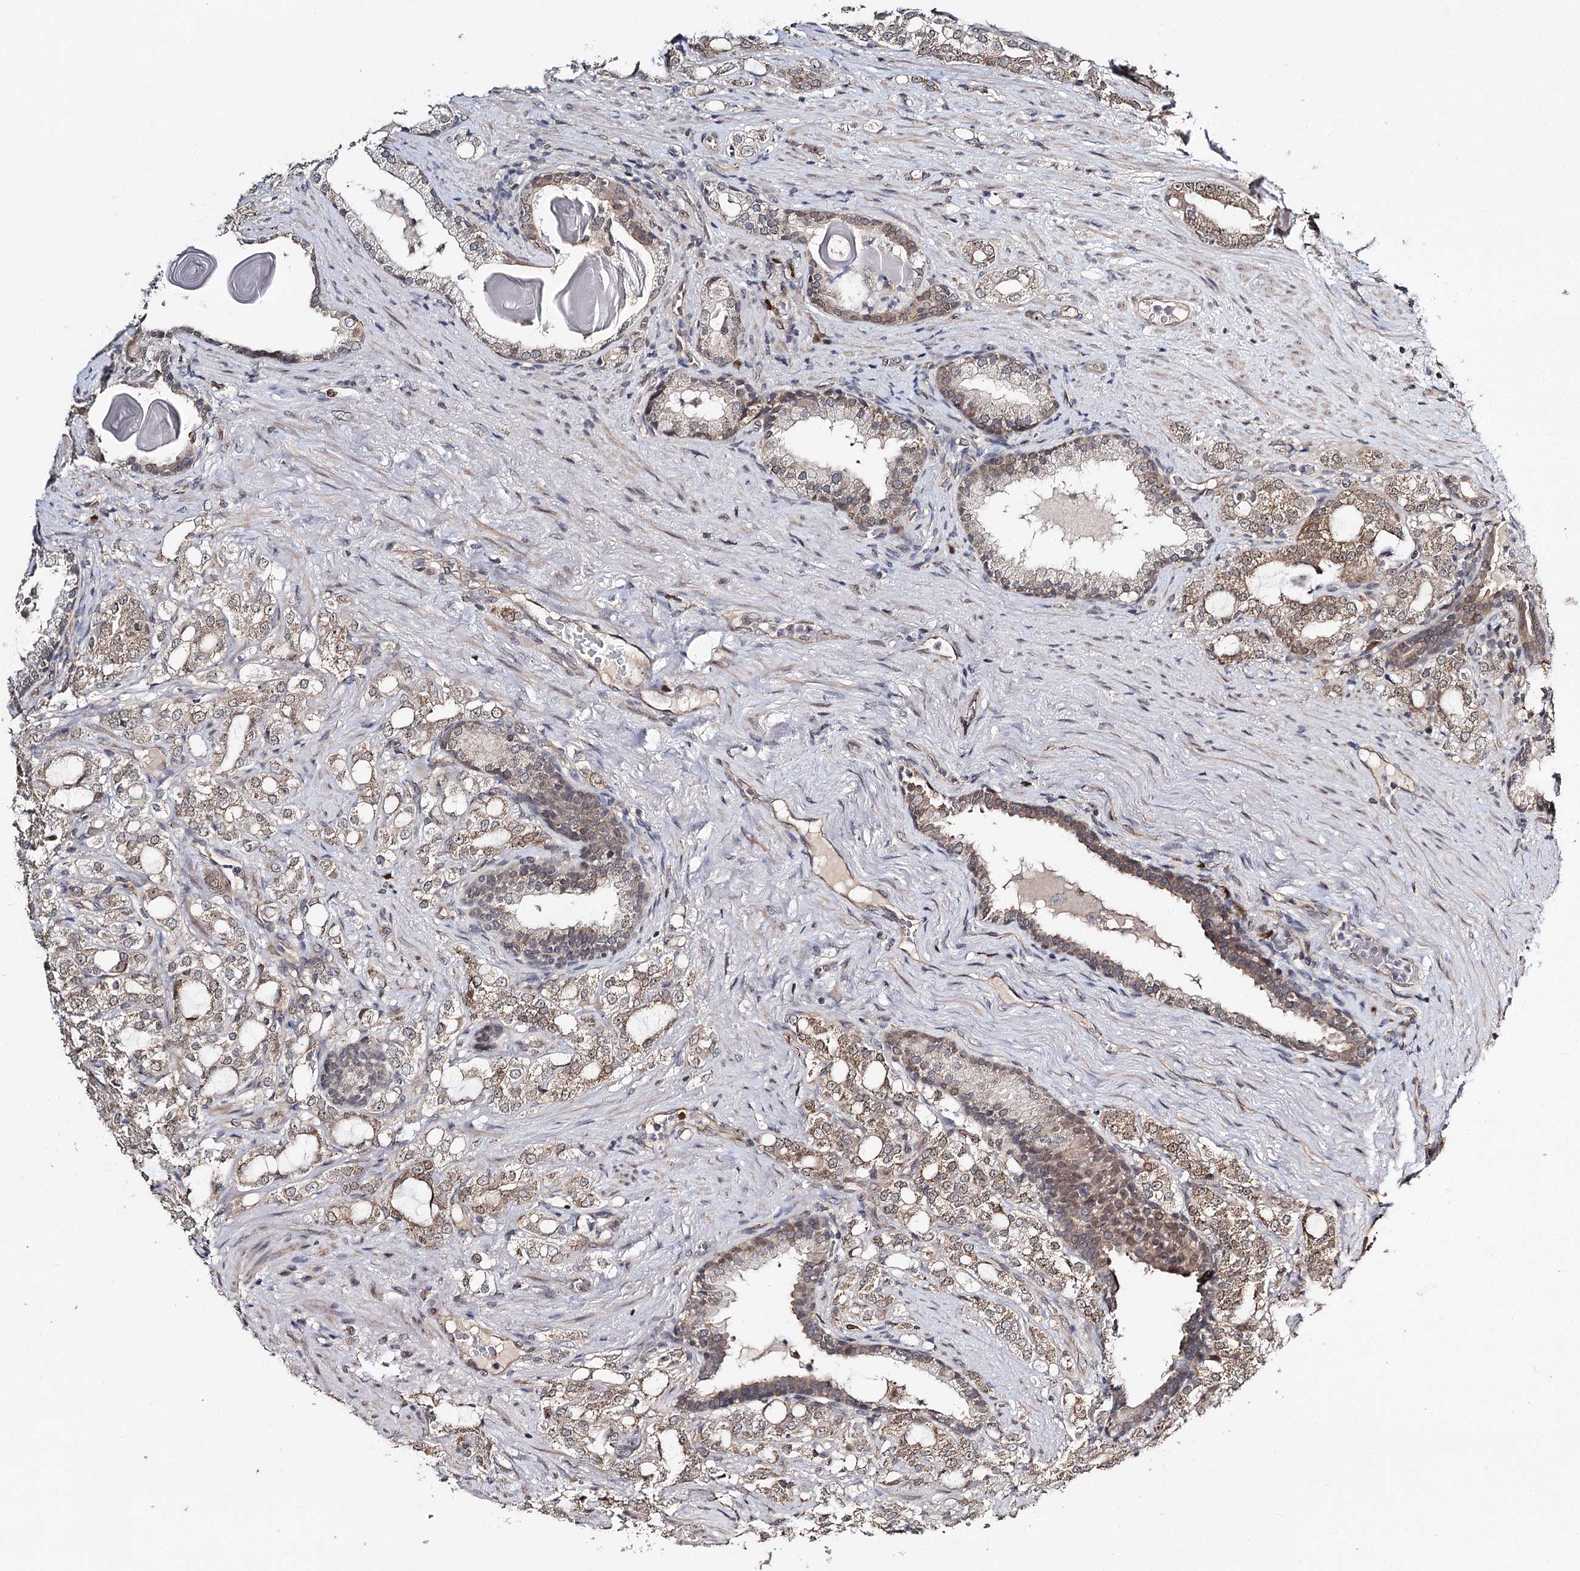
{"staining": {"intensity": "weak", "quantity": "25%-75%", "location": "cytoplasmic/membranous"}, "tissue": "prostate cancer", "cell_type": "Tumor cells", "image_type": "cancer", "snomed": [{"axis": "morphology", "description": "Adenocarcinoma, High grade"}, {"axis": "topography", "description": "Prostate"}], "caption": "Protein staining displays weak cytoplasmic/membranous positivity in about 25%-75% of tumor cells in prostate cancer (high-grade adenocarcinoma).", "gene": "NOPCHAP1", "patient": {"sex": "male", "age": 64}}